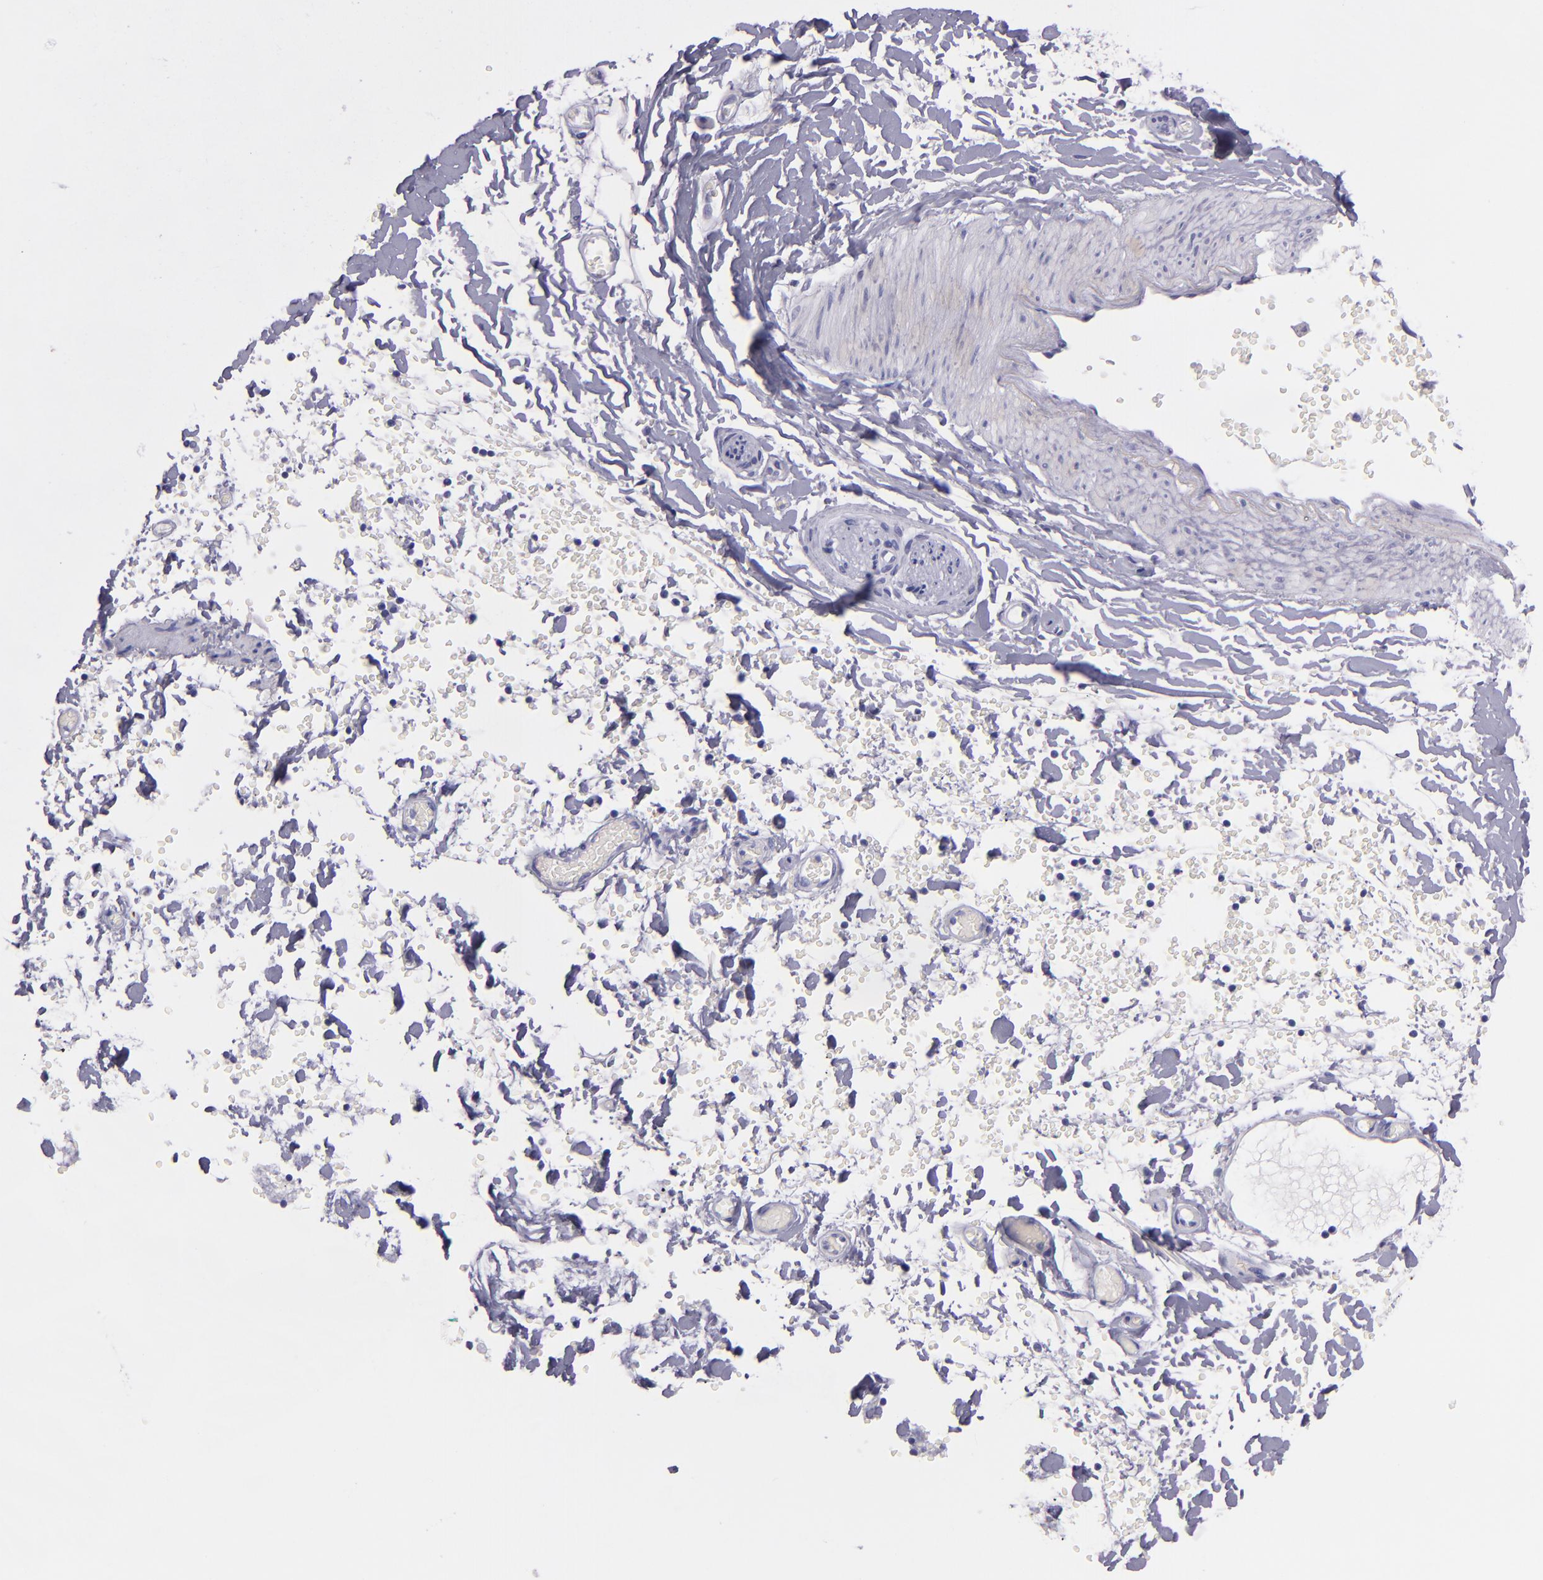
{"staining": {"intensity": "negative", "quantity": "none", "location": "none"}, "tissue": "adipose tissue", "cell_type": "Adipocytes", "image_type": "normal", "snomed": [{"axis": "morphology", "description": "Normal tissue, NOS"}, {"axis": "topography", "description": "Bronchus"}, {"axis": "topography", "description": "Lung"}], "caption": "Immunohistochemistry of normal adipose tissue shows no staining in adipocytes. (Brightfield microscopy of DAB IHC at high magnification).", "gene": "TNNT3", "patient": {"sex": "female", "age": 56}}